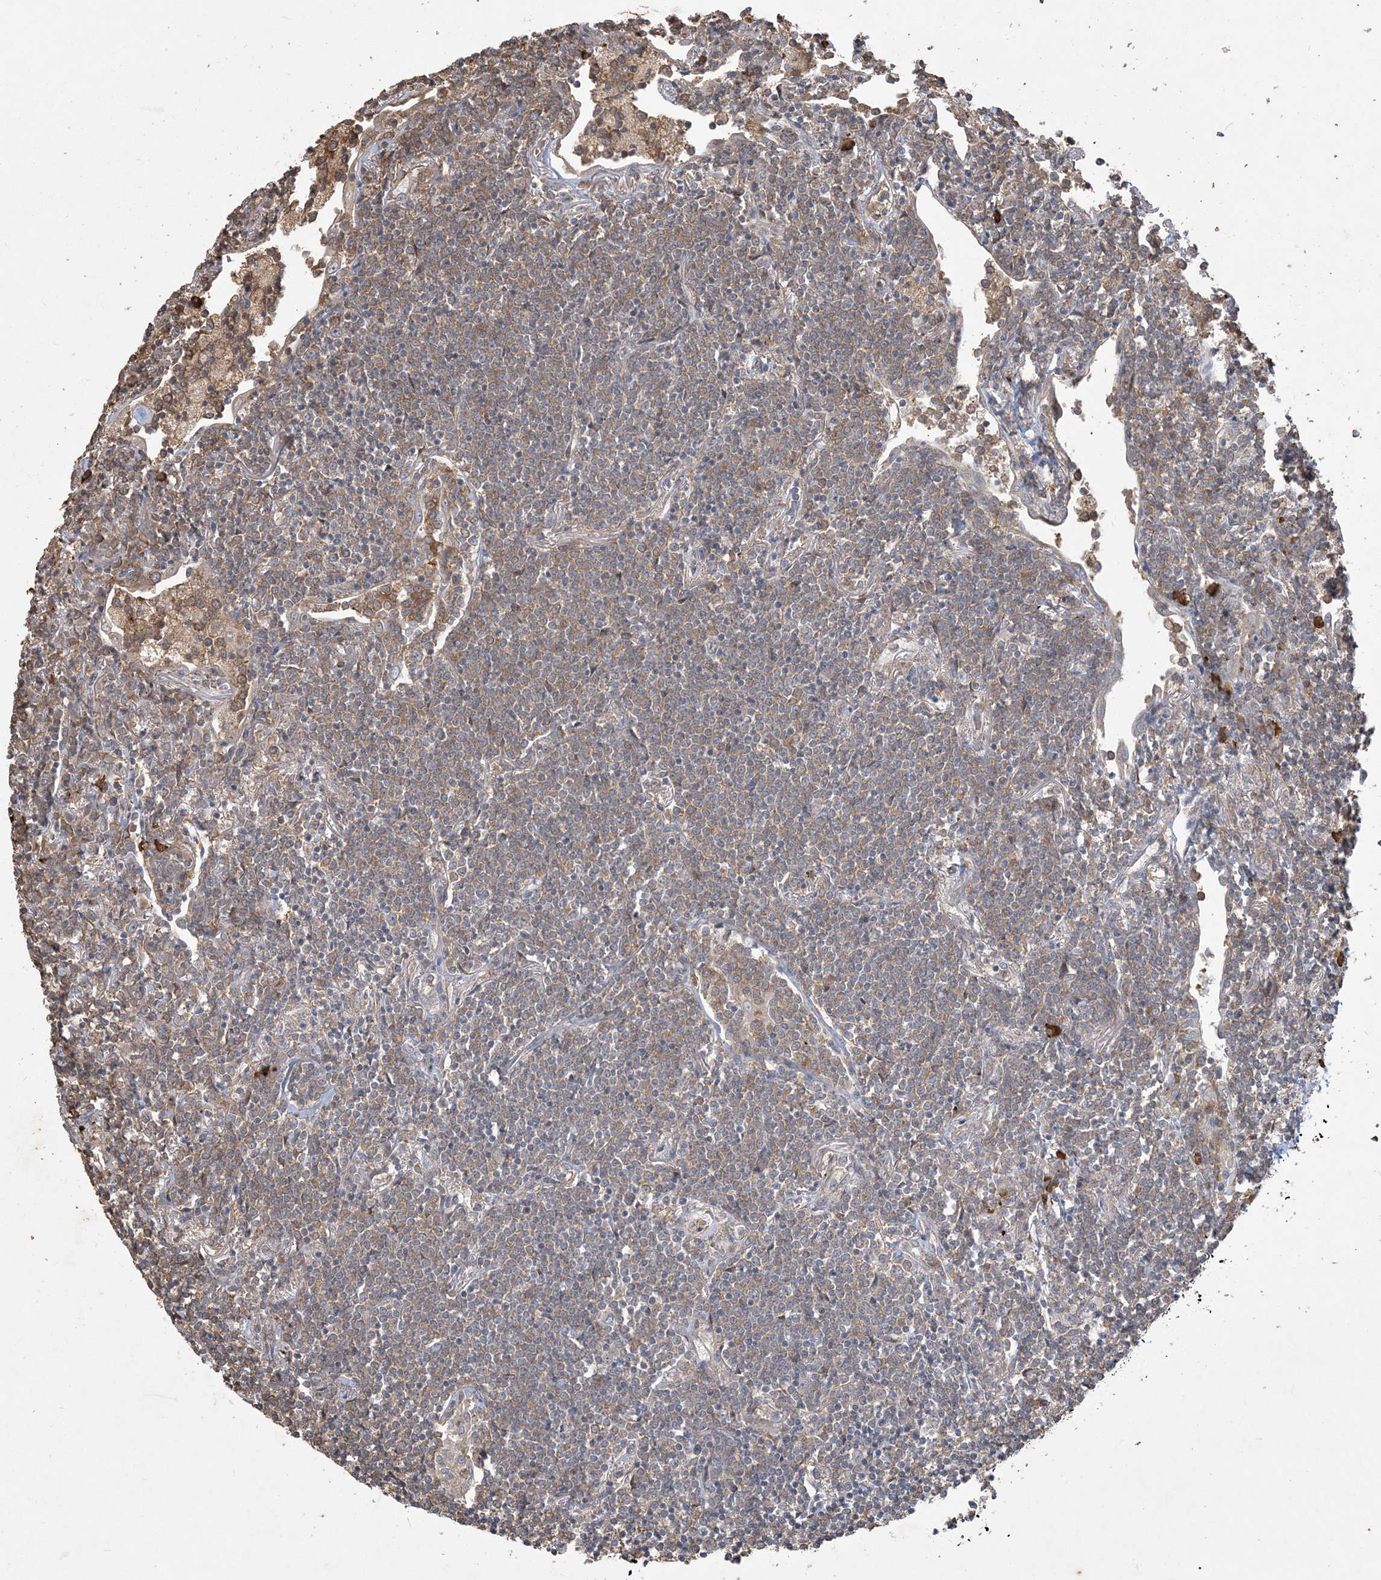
{"staining": {"intensity": "weak", "quantity": "25%-75%", "location": "cytoplasmic/membranous"}, "tissue": "lymphoma", "cell_type": "Tumor cells", "image_type": "cancer", "snomed": [{"axis": "morphology", "description": "Malignant lymphoma, non-Hodgkin's type, Low grade"}, {"axis": "topography", "description": "Lung"}], "caption": "Immunohistochemistry (IHC) micrograph of lymphoma stained for a protein (brown), which reveals low levels of weak cytoplasmic/membranous staining in about 25%-75% of tumor cells.", "gene": "TMSB4X", "patient": {"sex": "female", "age": 71}}